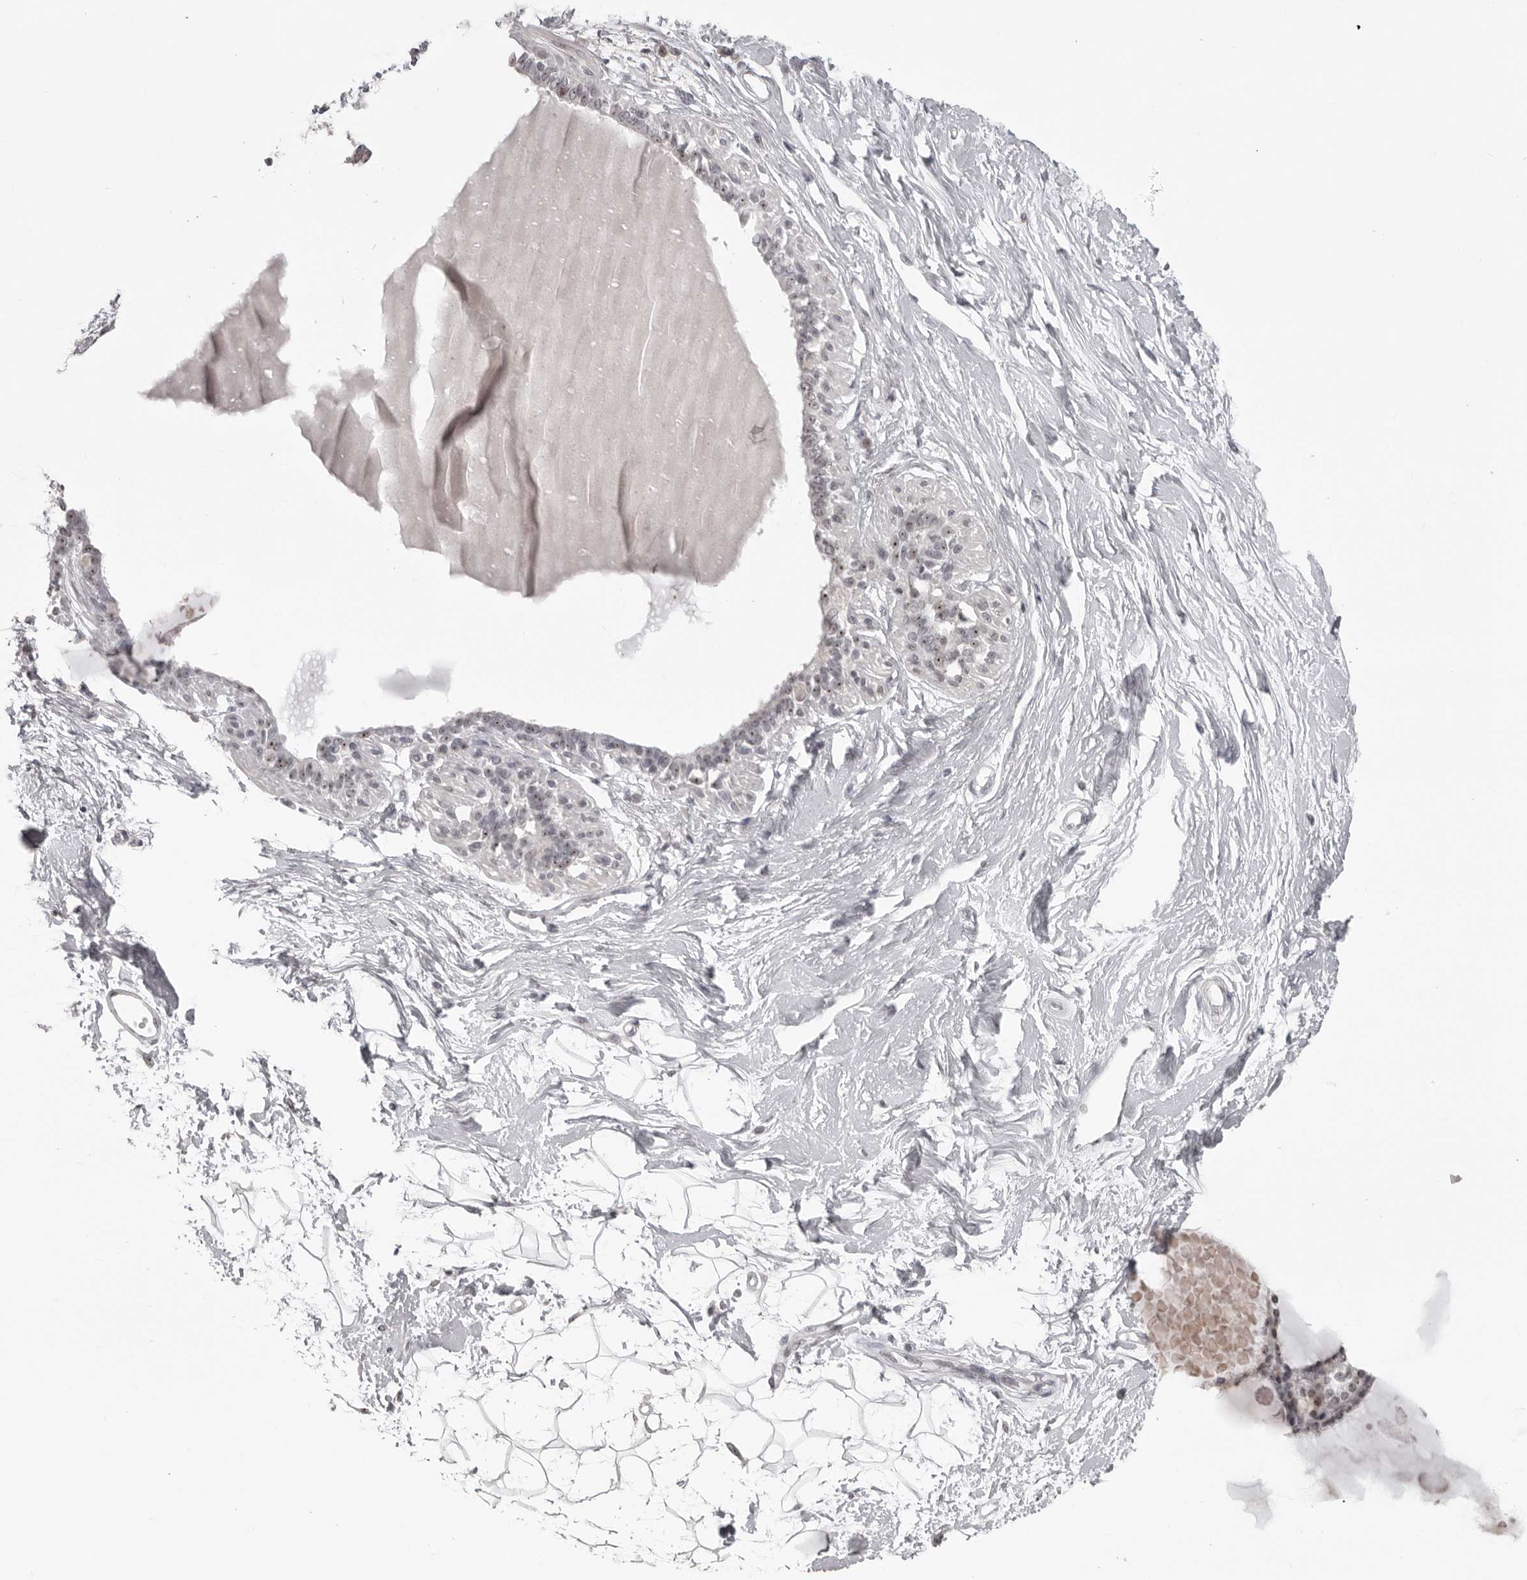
{"staining": {"intensity": "negative", "quantity": "none", "location": "none"}, "tissue": "breast", "cell_type": "Adipocytes", "image_type": "normal", "snomed": [{"axis": "morphology", "description": "Normal tissue, NOS"}, {"axis": "topography", "description": "Breast"}], "caption": "A photomicrograph of human breast is negative for staining in adipocytes. (Brightfield microscopy of DAB IHC at high magnification).", "gene": "HELZ", "patient": {"sex": "female", "age": 45}}